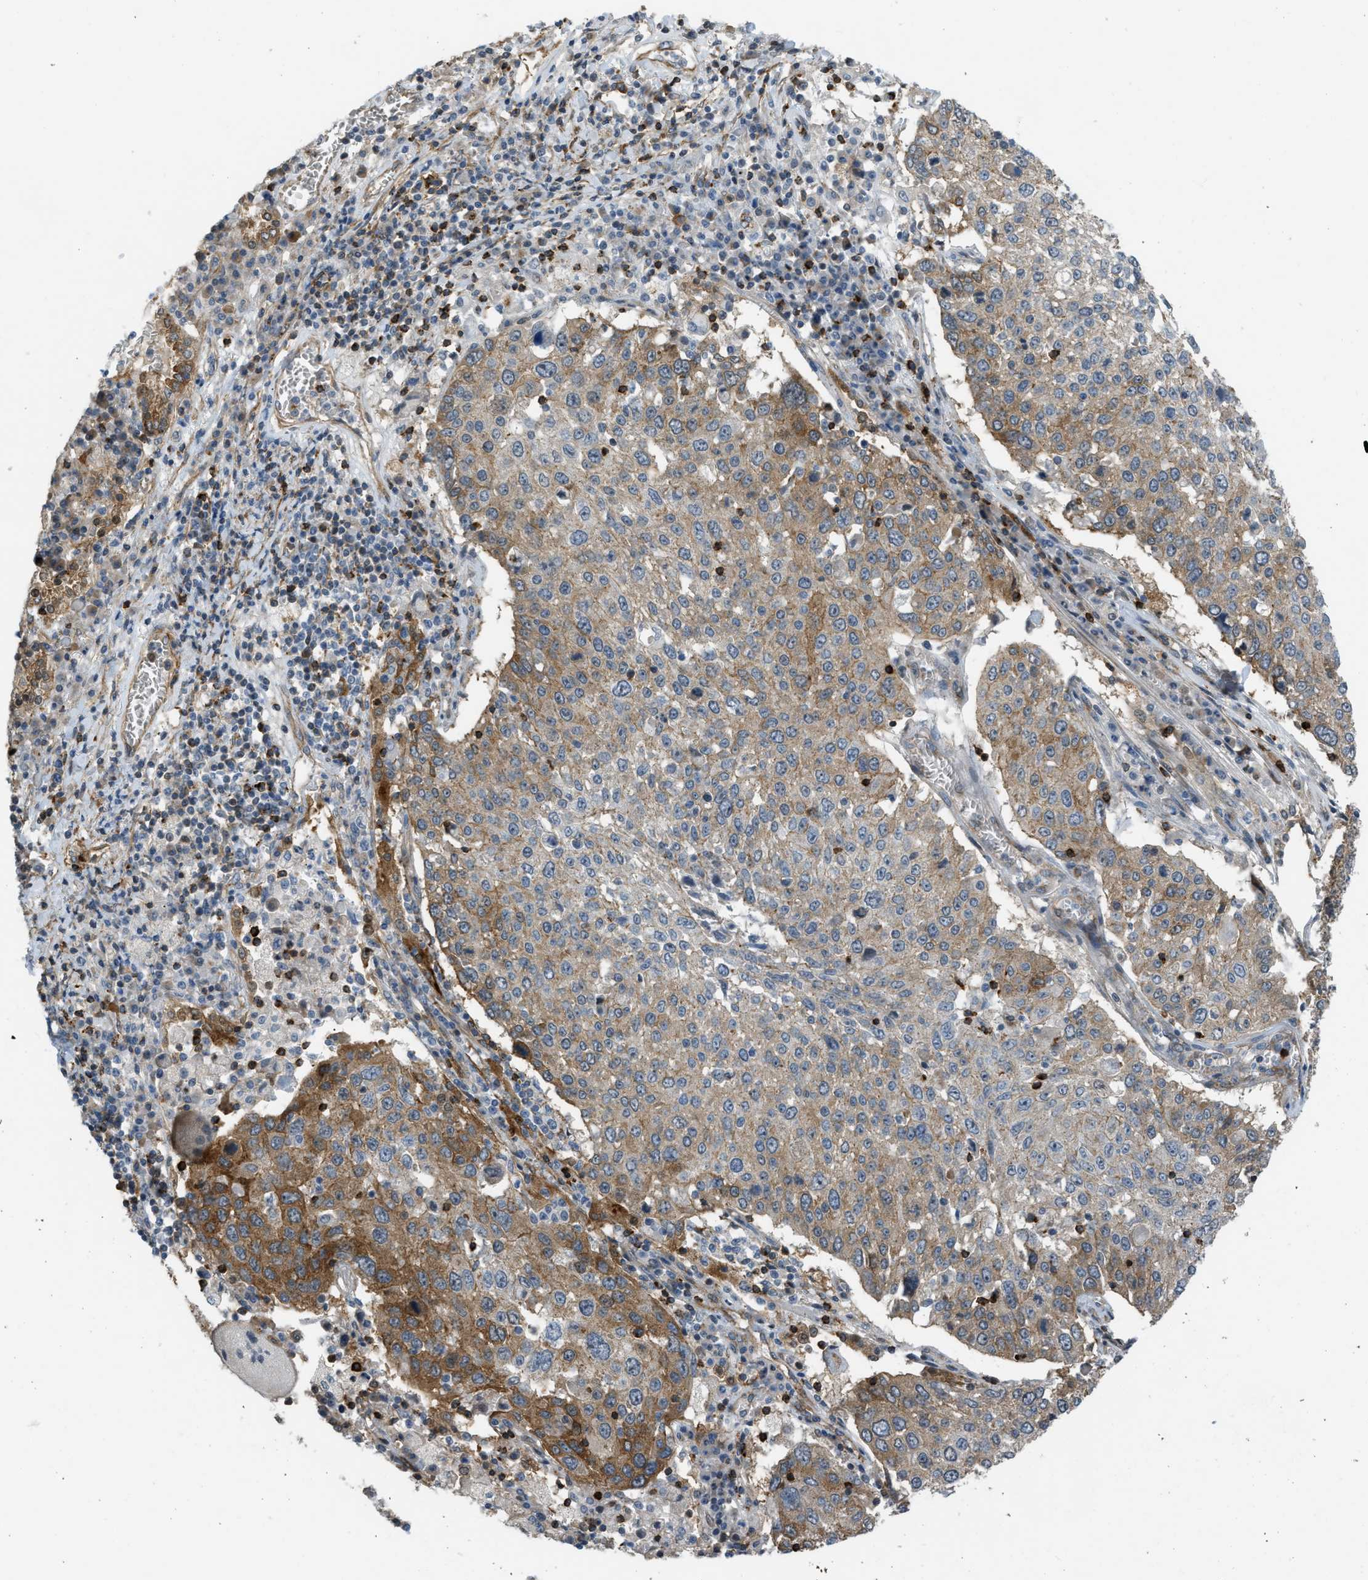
{"staining": {"intensity": "moderate", "quantity": ">75%", "location": "cytoplasmic/membranous"}, "tissue": "lung cancer", "cell_type": "Tumor cells", "image_type": "cancer", "snomed": [{"axis": "morphology", "description": "Squamous cell carcinoma, NOS"}, {"axis": "topography", "description": "Lung"}], "caption": "Tumor cells display medium levels of moderate cytoplasmic/membranous positivity in approximately >75% of cells in human lung cancer (squamous cell carcinoma).", "gene": "KIAA1671", "patient": {"sex": "male", "age": 65}}